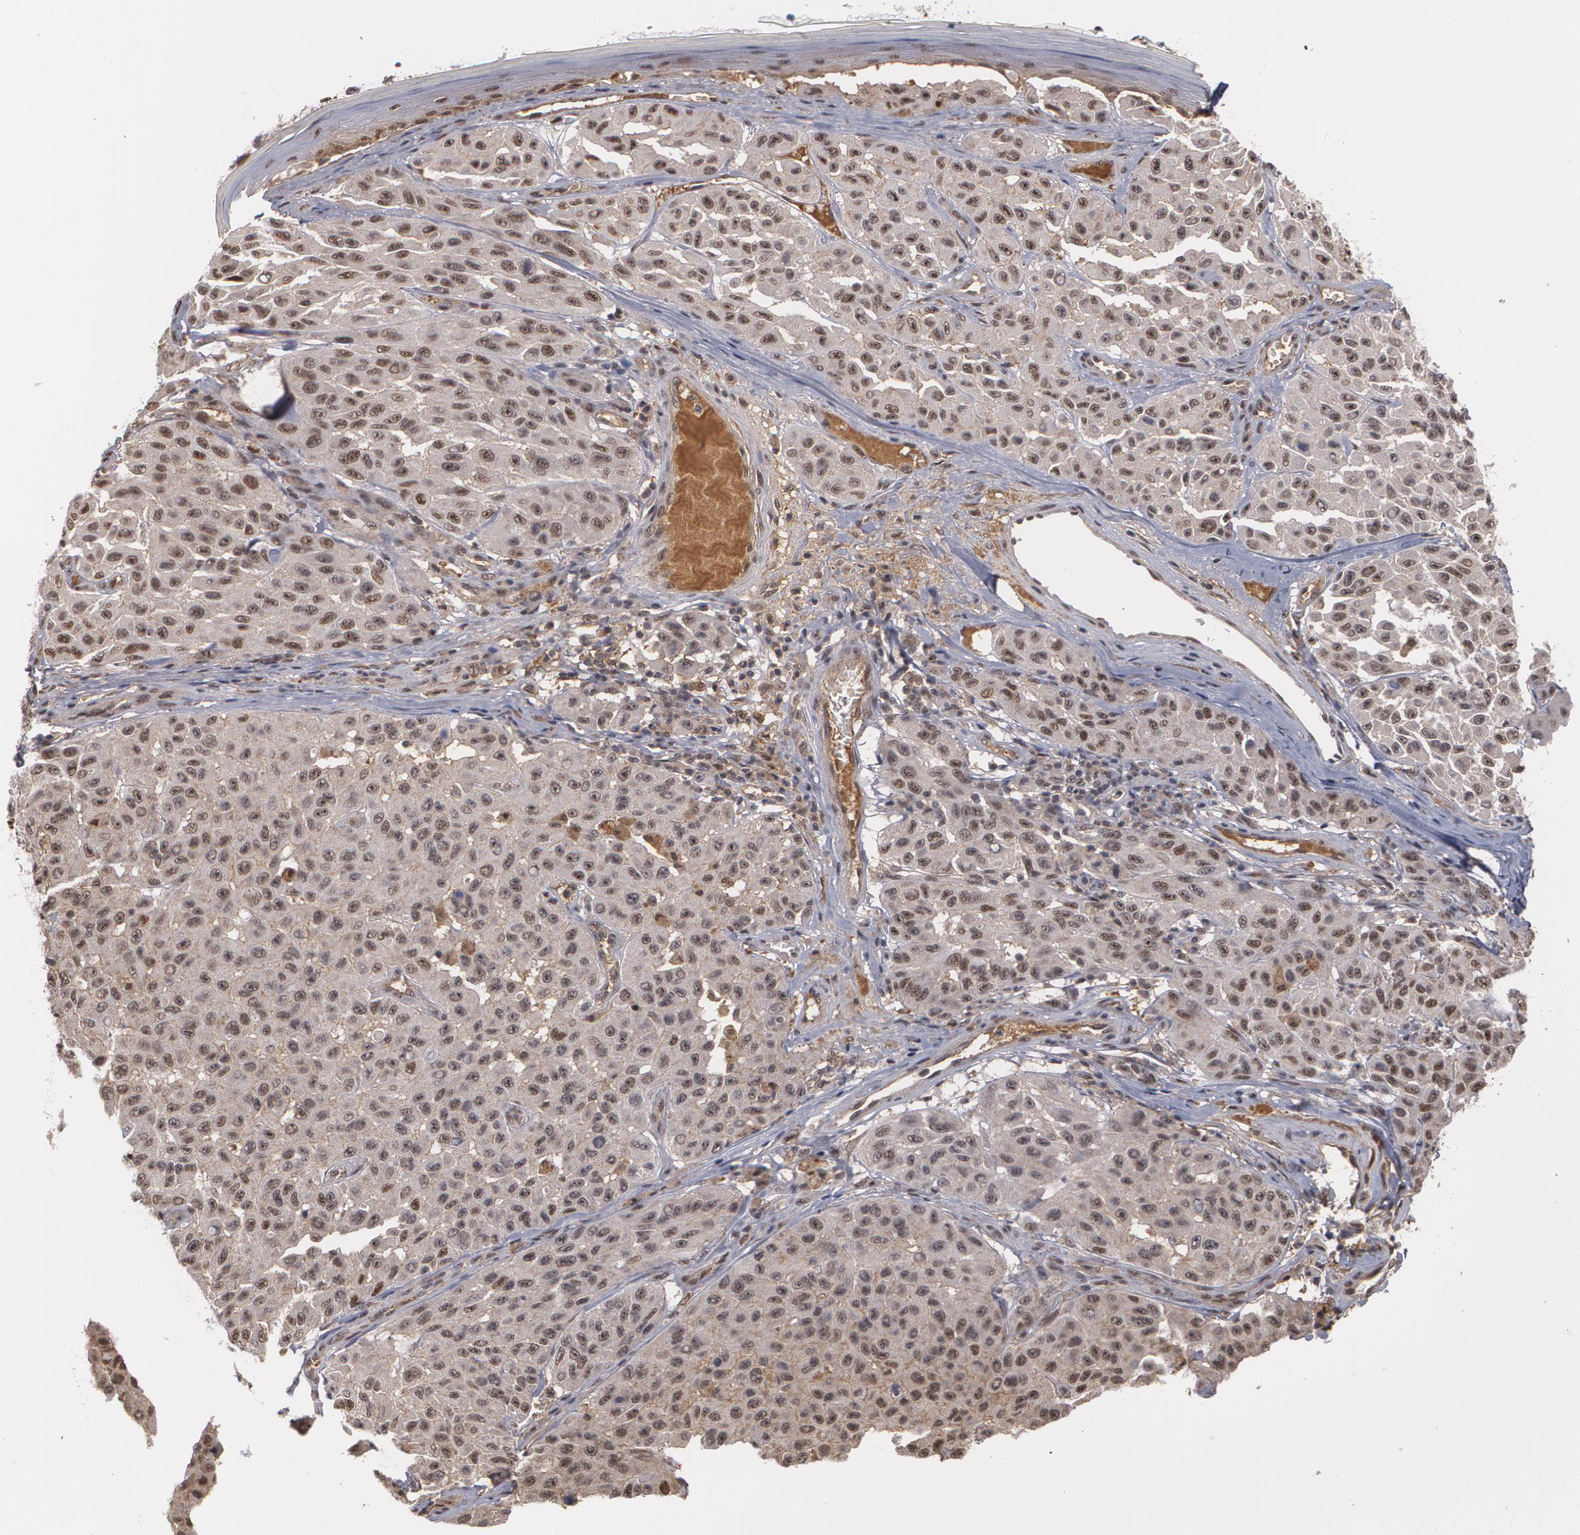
{"staining": {"intensity": "weak", "quantity": ">75%", "location": "nuclear"}, "tissue": "melanoma", "cell_type": "Tumor cells", "image_type": "cancer", "snomed": [{"axis": "morphology", "description": "Malignant melanoma, NOS"}, {"axis": "topography", "description": "Skin"}], "caption": "Protein staining demonstrates weak nuclear expression in about >75% of tumor cells in melanoma. (DAB (3,3'-diaminobenzidine) IHC with brightfield microscopy, high magnification).", "gene": "ZNF234", "patient": {"sex": "male", "age": 30}}